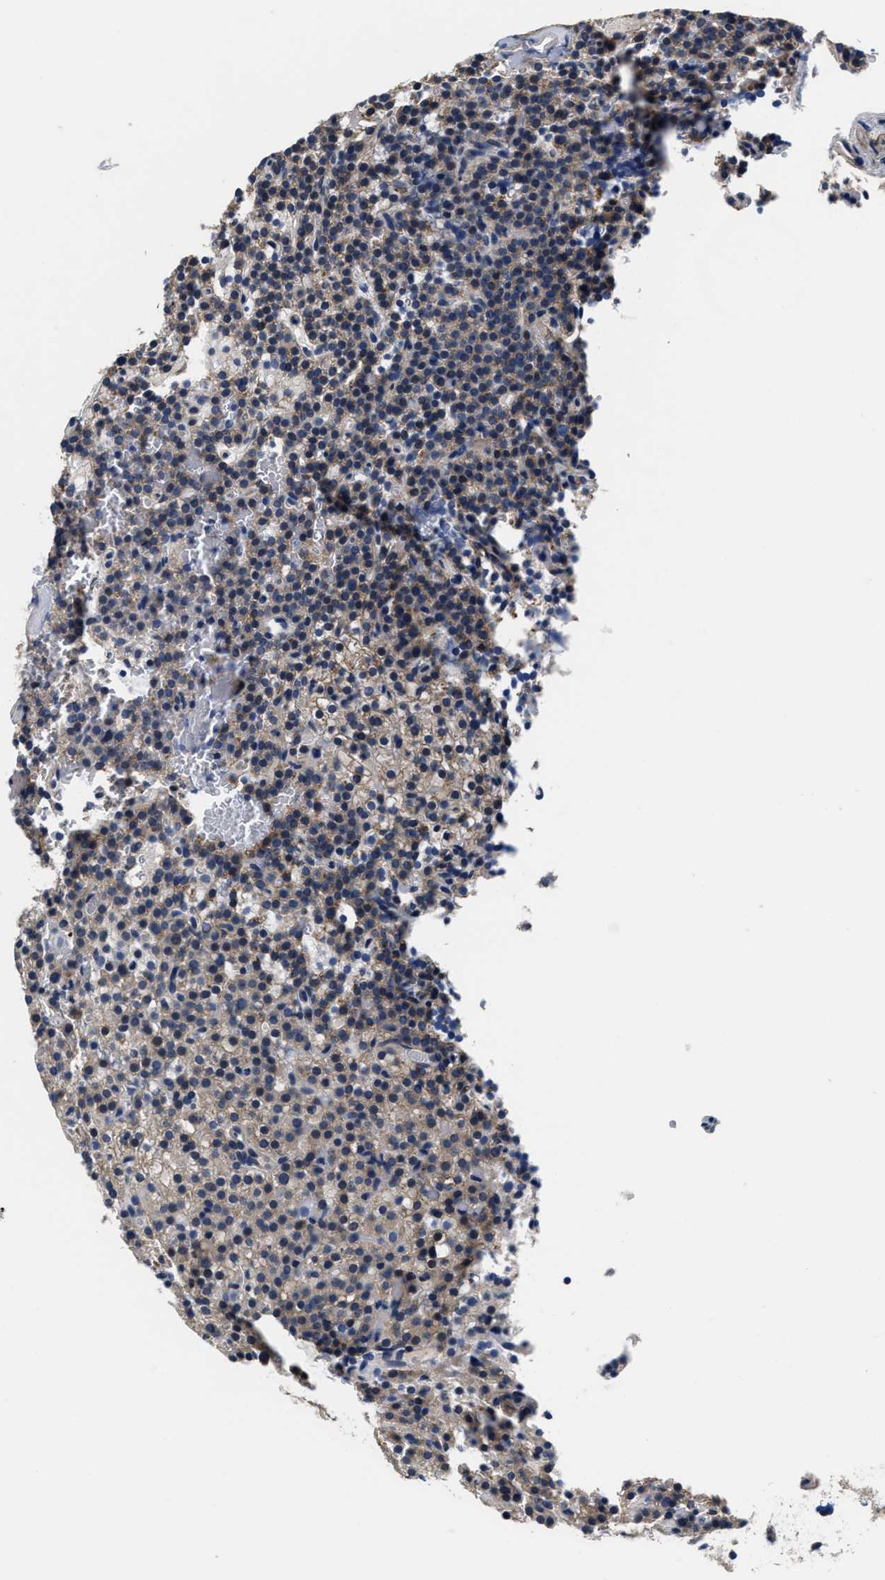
{"staining": {"intensity": "weak", "quantity": ">75%", "location": "cytoplasmic/membranous"}, "tissue": "parathyroid gland", "cell_type": "Glandular cells", "image_type": "normal", "snomed": [{"axis": "morphology", "description": "Normal tissue, NOS"}, {"axis": "morphology", "description": "Adenoma, NOS"}, {"axis": "topography", "description": "Parathyroid gland"}], "caption": "An immunohistochemistry image of unremarkable tissue is shown. Protein staining in brown highlights weak cytoplasmic/membranous positivity in parathyroid gland within glandular cells. (Stains: DAB in brown, nuclei in blue, Microscopy: brightfield microscopy at high magnification).", "gene": "ANKIB1", "patient": {"sex": "female", "age": 74}}